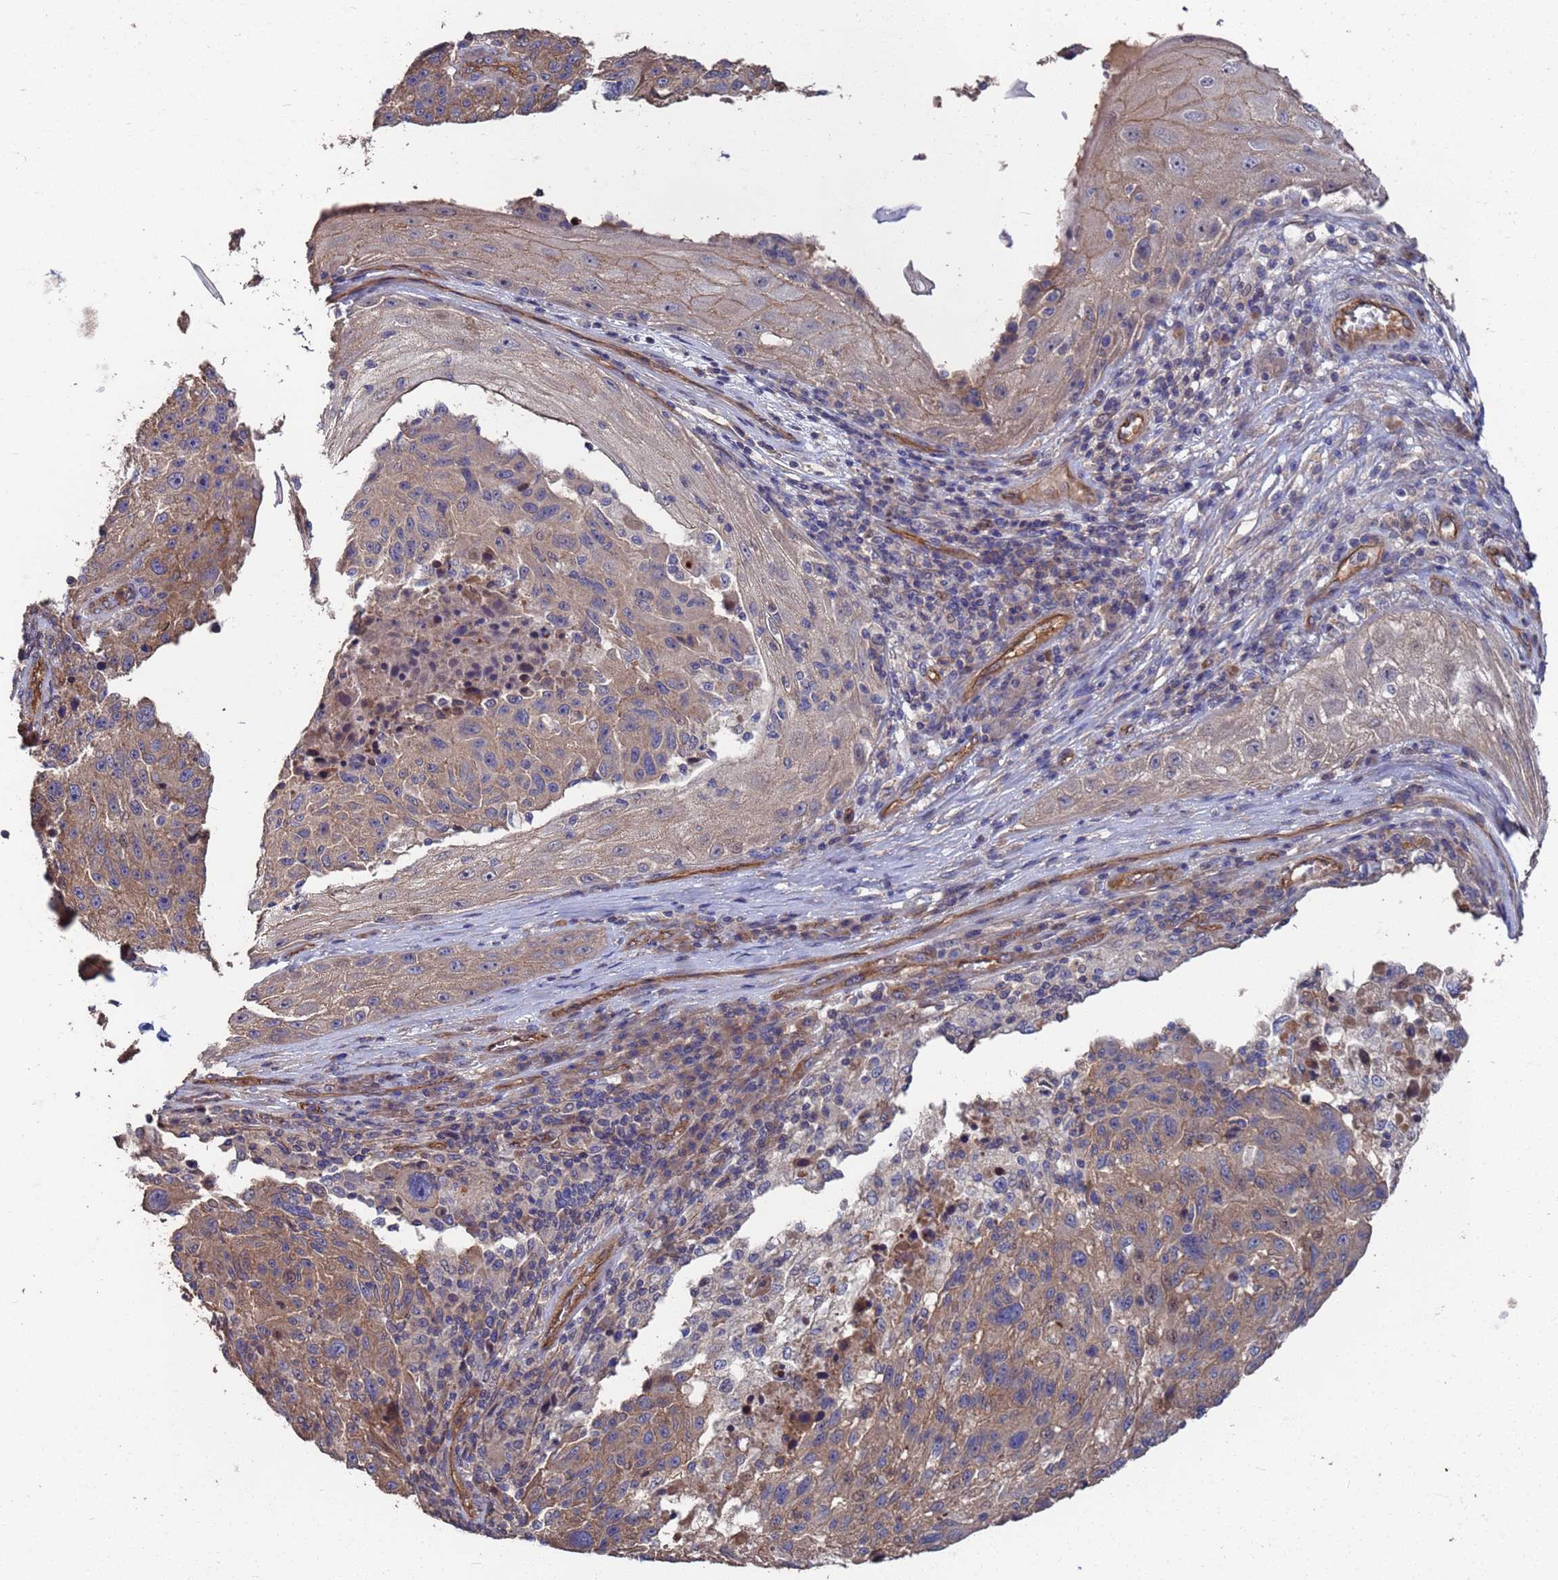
{"staining": {"intensity": "weak", "quantity": "25%-75%", "location": "cytoplasmic/membranous"}, "tissue": "melanoma", "cell_type": "Tumor cells", "image_type": "cancer", "snomed": [{"axis": "morphology", "description": "Malignant melanoma, NOS"}, {"axis": "topography", "description": "Skin"}], "caption": "Melanoma stained with DAB (3,3'-diaminobenzidine) immunohistochemistry exhibits low levels of weak cytoplasmic/membranous positivity in about 25%-75% of tumor cells.", "gene": "NDUFAF6", "patient": {"sex": "male", "age": 53}}